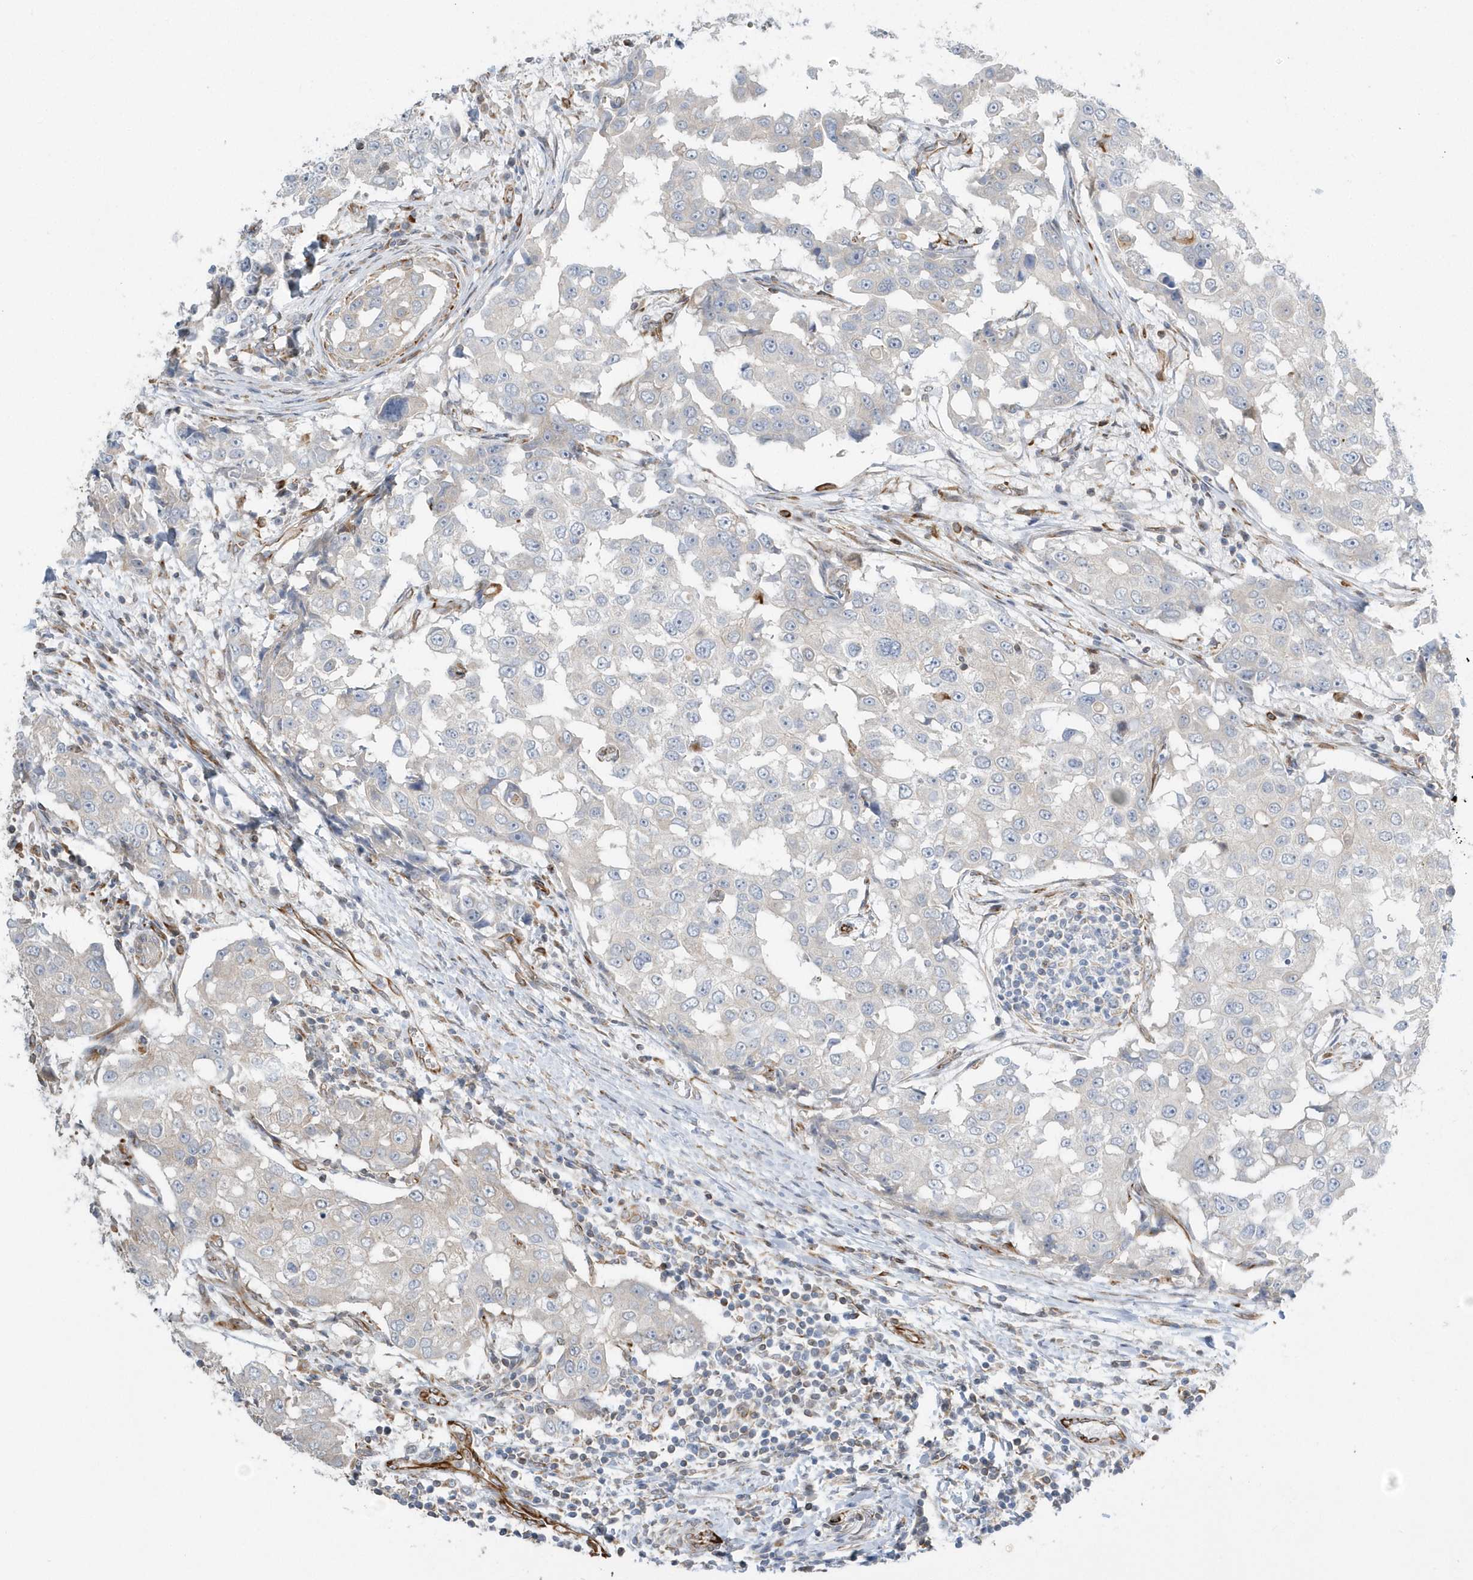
{"staining": {"intensity": "negative", "quantity": "none", "location": "none"}, "tissue": "breast cancer", "cell_type": "Tumor cells", "image_type": "cancer", "snomed": [{"axis": "morphology", "description": "Duct carcinoma"}, {"axis": "topography", "description": "Breast"}], "caption": "Infiltrating ductal carcinoma (breast) was stained to show a protein in brown. There is no significant expression in tumor cells. (DAB immunohistochemistry (IHC) with hematoxylin counter stain).", "gene": "RAB17", "patient": {"sex": "female", "age": 27}}